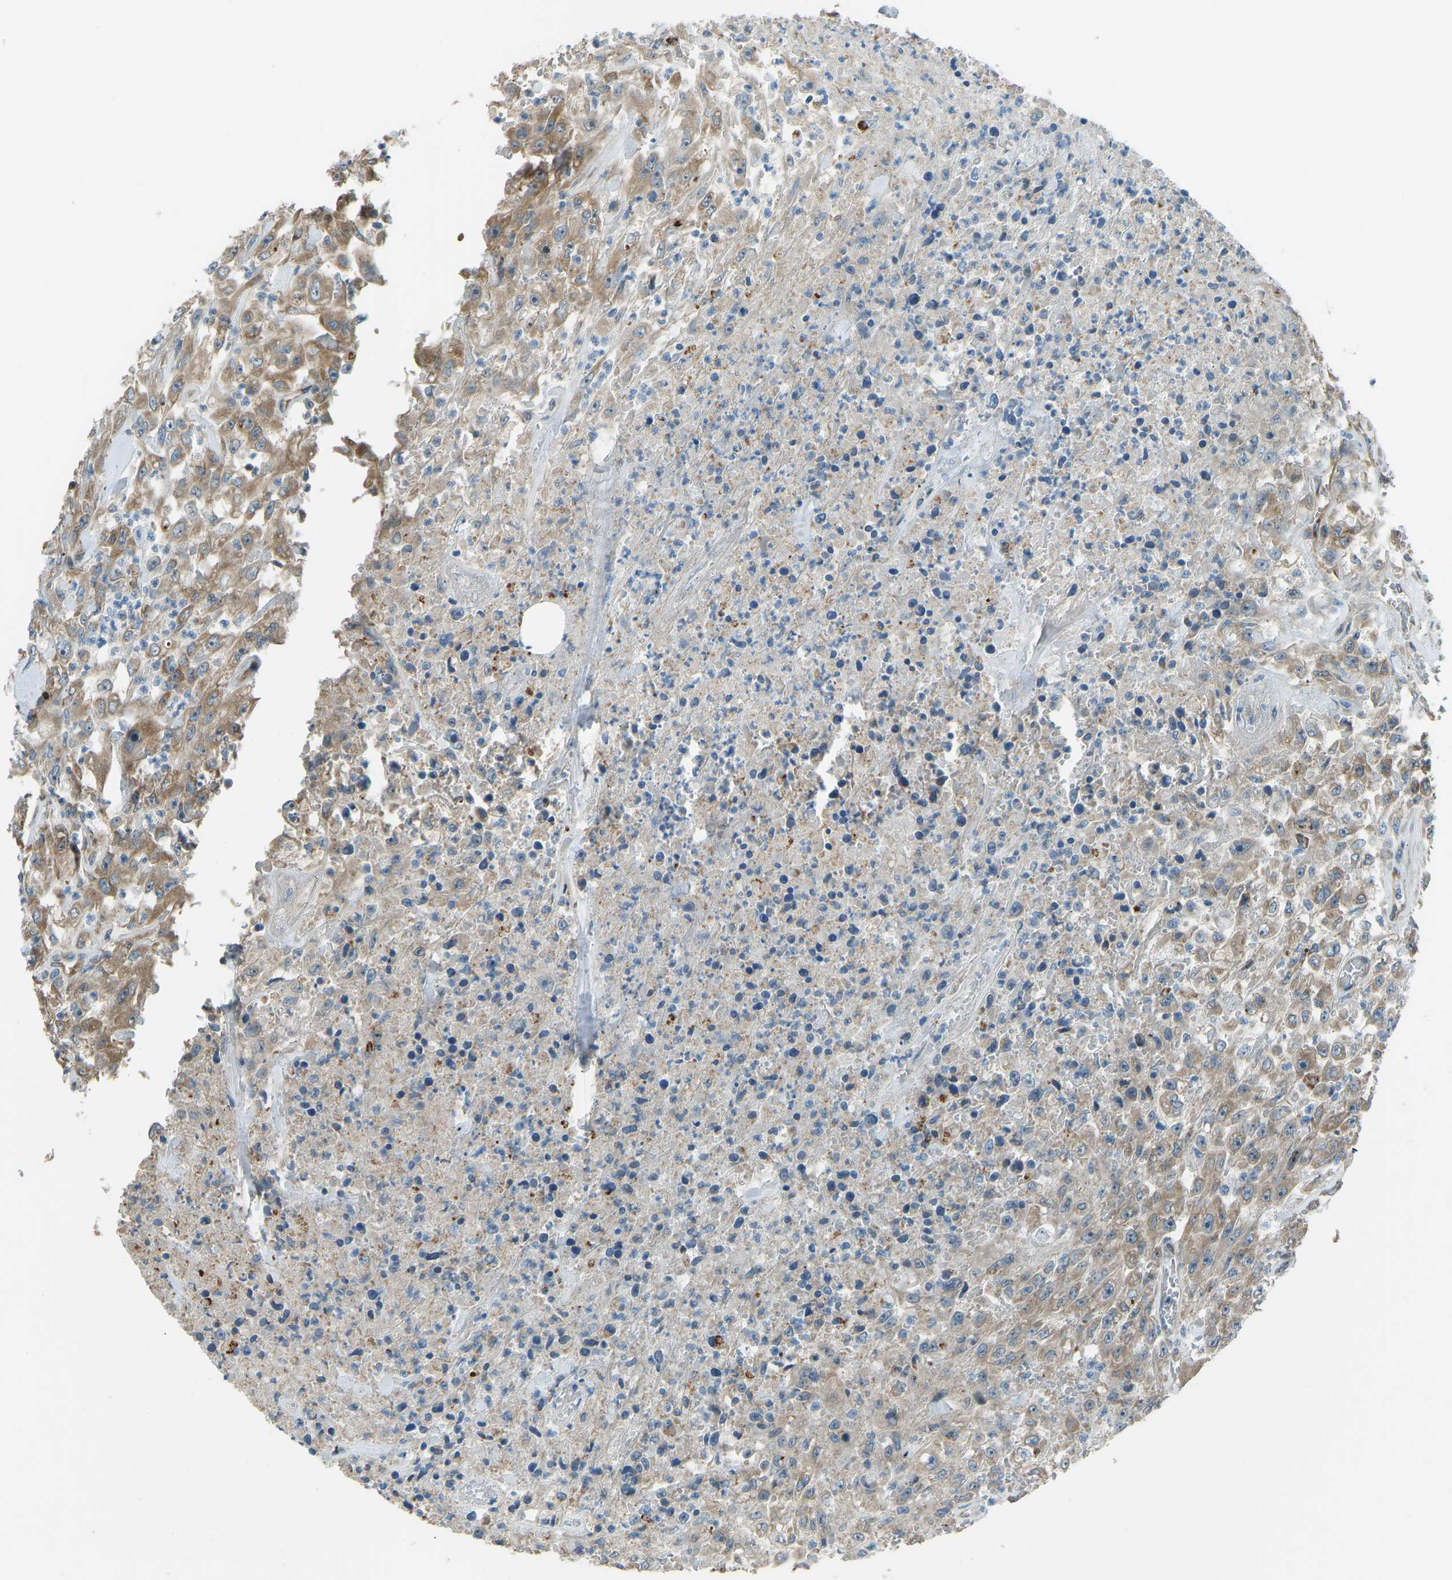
{"staining": {"intensity": "moderate", "quantity": ">75%", "location": "cytoplasmic/membranous"}, "tissue": "urothelial cancer", "cell_type": "Tumor cells", "image_type": "cancer", "snomed": [{"axis": "morphology", "description": "Urothelial carcinoma, High grade"}, {"axis": "topography", "description": "Urinary bladder"}], "caption": "Tumor cells reveal moderate cytoplasmic/membranous expression in about >75% of cells in urothelial cancer. Immunohistochemistry stains the protein of interest in brown and the nuclei are stained blue.", "gene": "STAU2", "patient": {"sex": "male", "age": 46}}